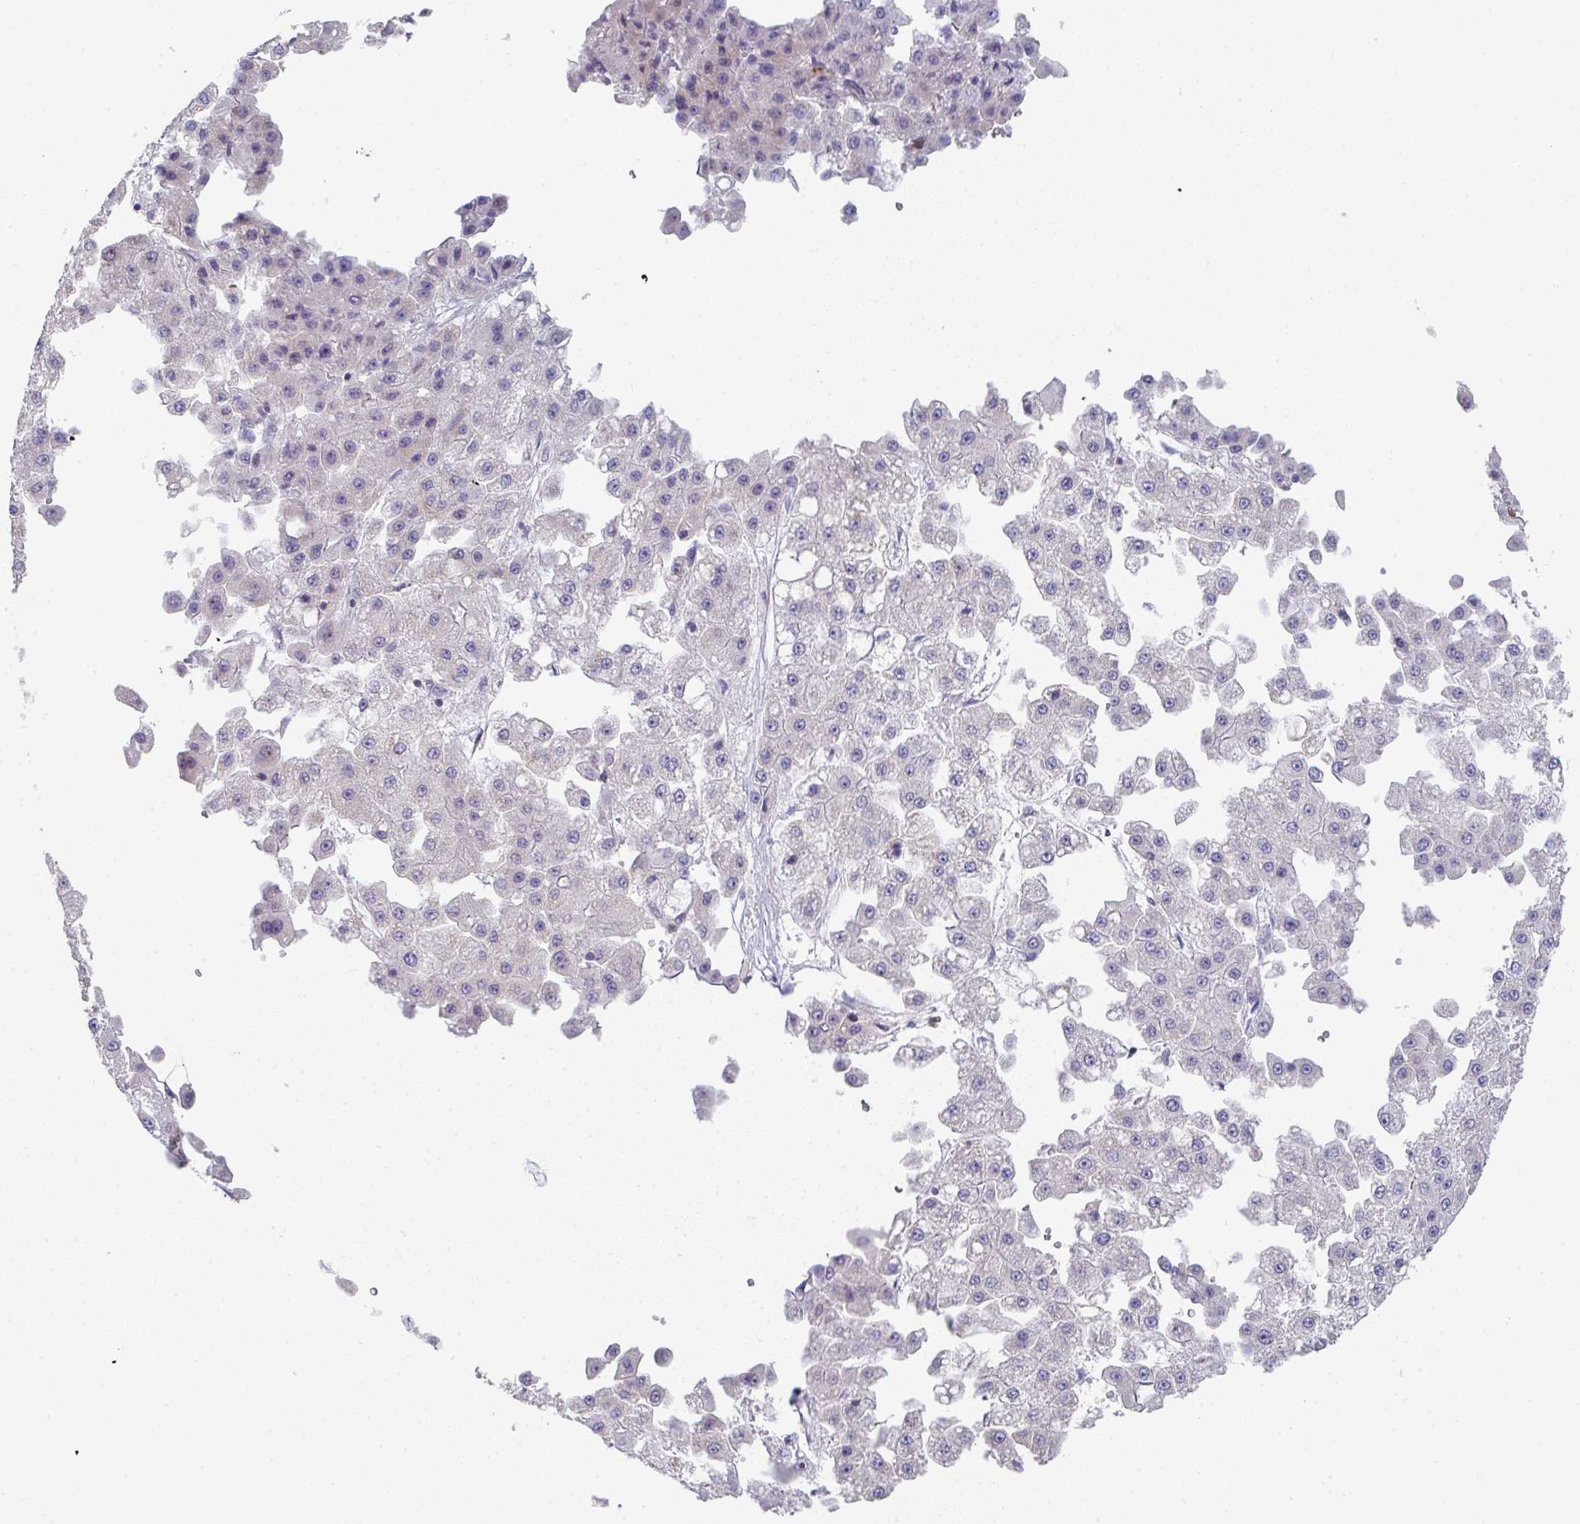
{"staining": {"intensity": "weak", "quantity": "<25%", "location": "cytoplasmic/membranous,nuclear"}, "tissue": "liver cancer", "cell_type": "Tumor cells", "image_type": "cancer", "snomed": [{"axis": "morphology", "description": "Carcinoma, Hepatocellular, NOS"}, {"axis": "topography", "description": "Liver"}], "caption": "Tumor cells are negative for brown protein staining in liver cancer.", "gene": "KLHL33", "patient": {"sex": "male", "age": 47}}